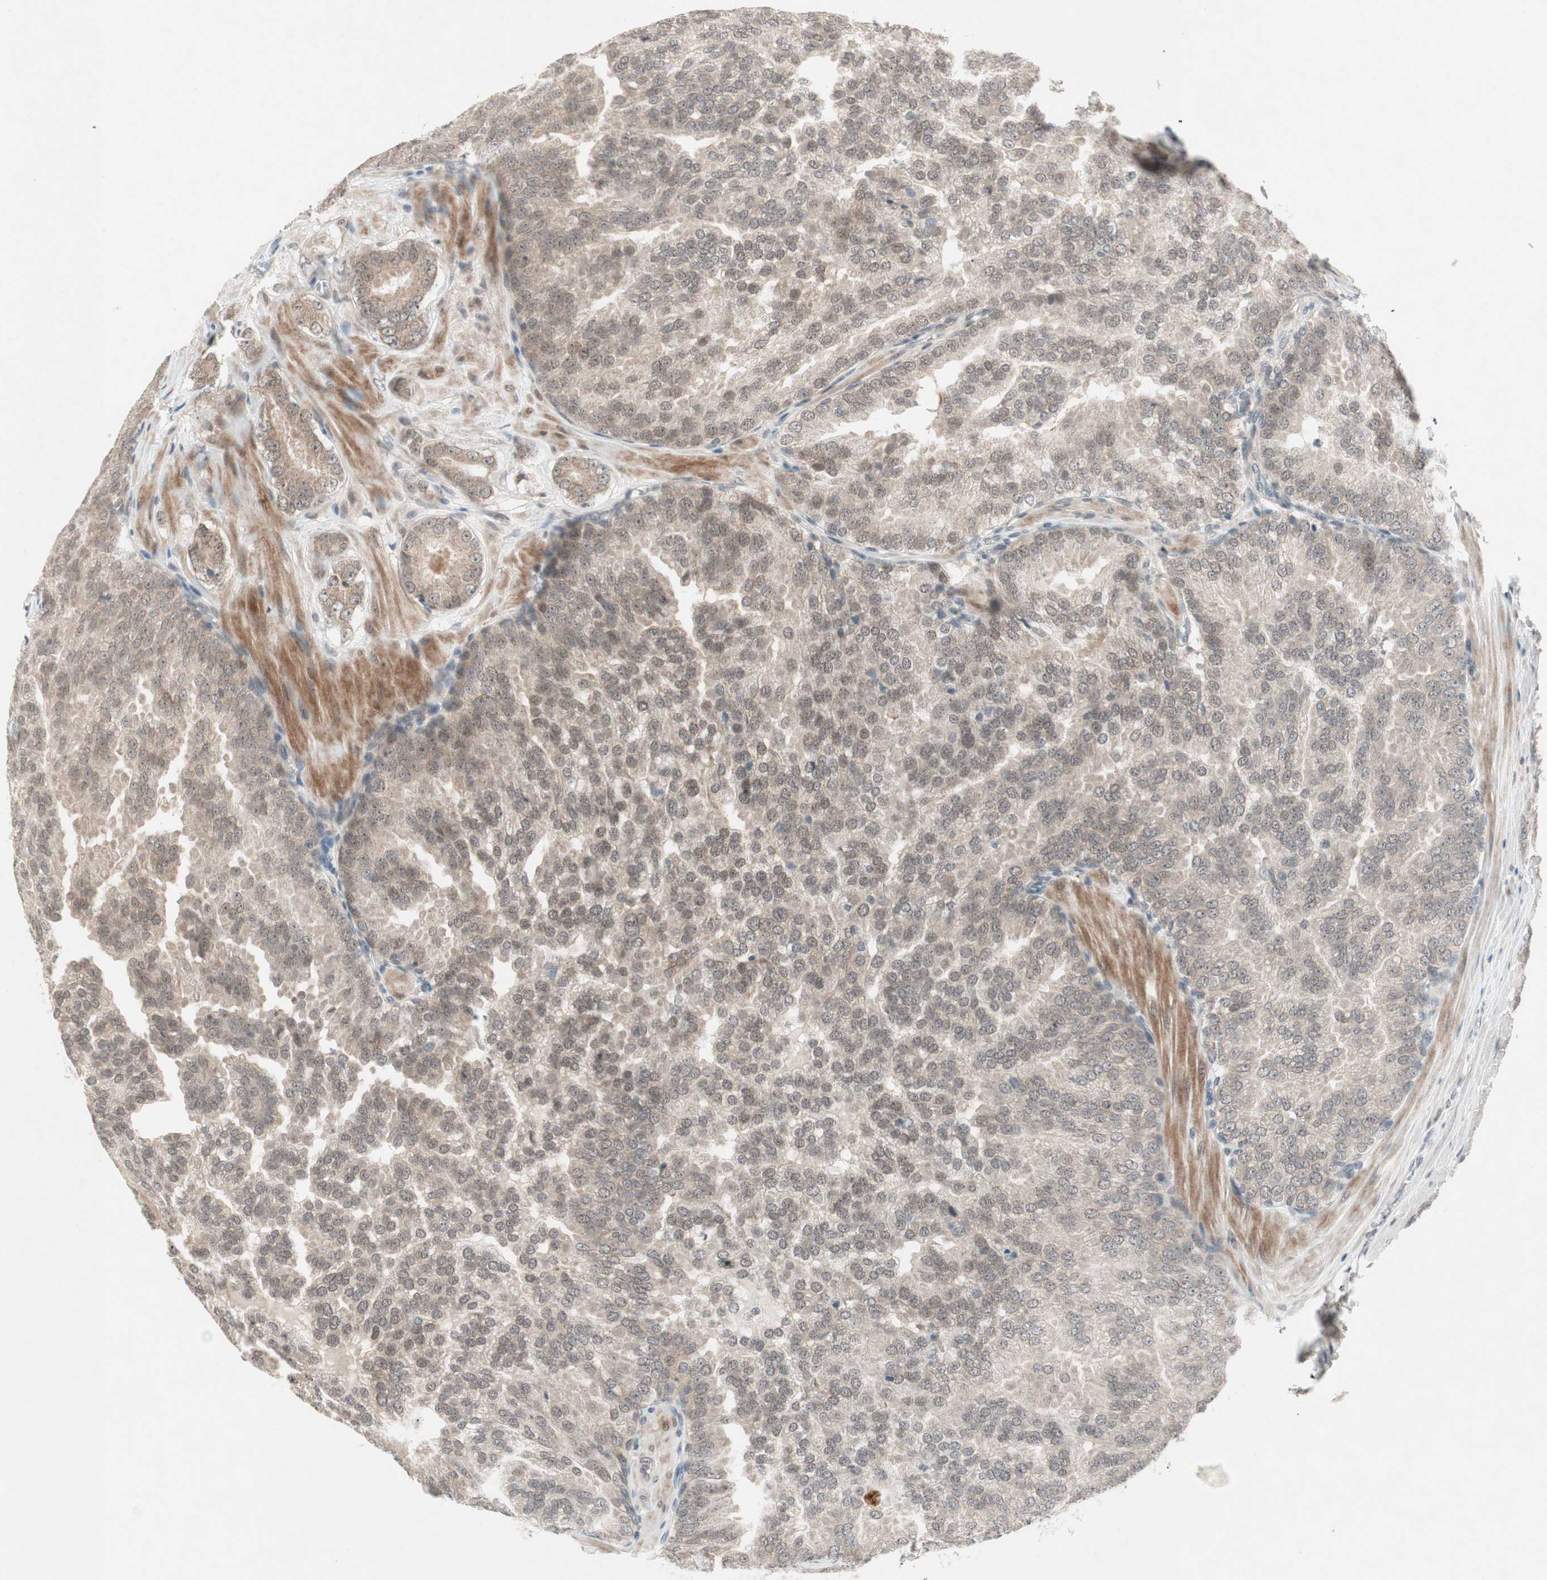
{"staining": {"intensity": "weak", "quantity": "25%-75%", "location": "cytoplasmic/membranous,nuclear"}, "tissue": "prostate cancer", "cell_type": "Tumor cells", "image_type": "cancer", "snomed": [{"axis": "morphology", "description": "Adenocarcinoma, High grade"}, {"axis": "topography", "description": "Prostate"}], "caption": "Protein analysis of adenocarcinoma (high-grade) (prostate) tissue displays weak cytoplasmic/membranous and nuclear positivity in approximately 25%-75% of tumor cells.", "gene": "PGBD1", "patient": {"sex": "male", "age": 64}}